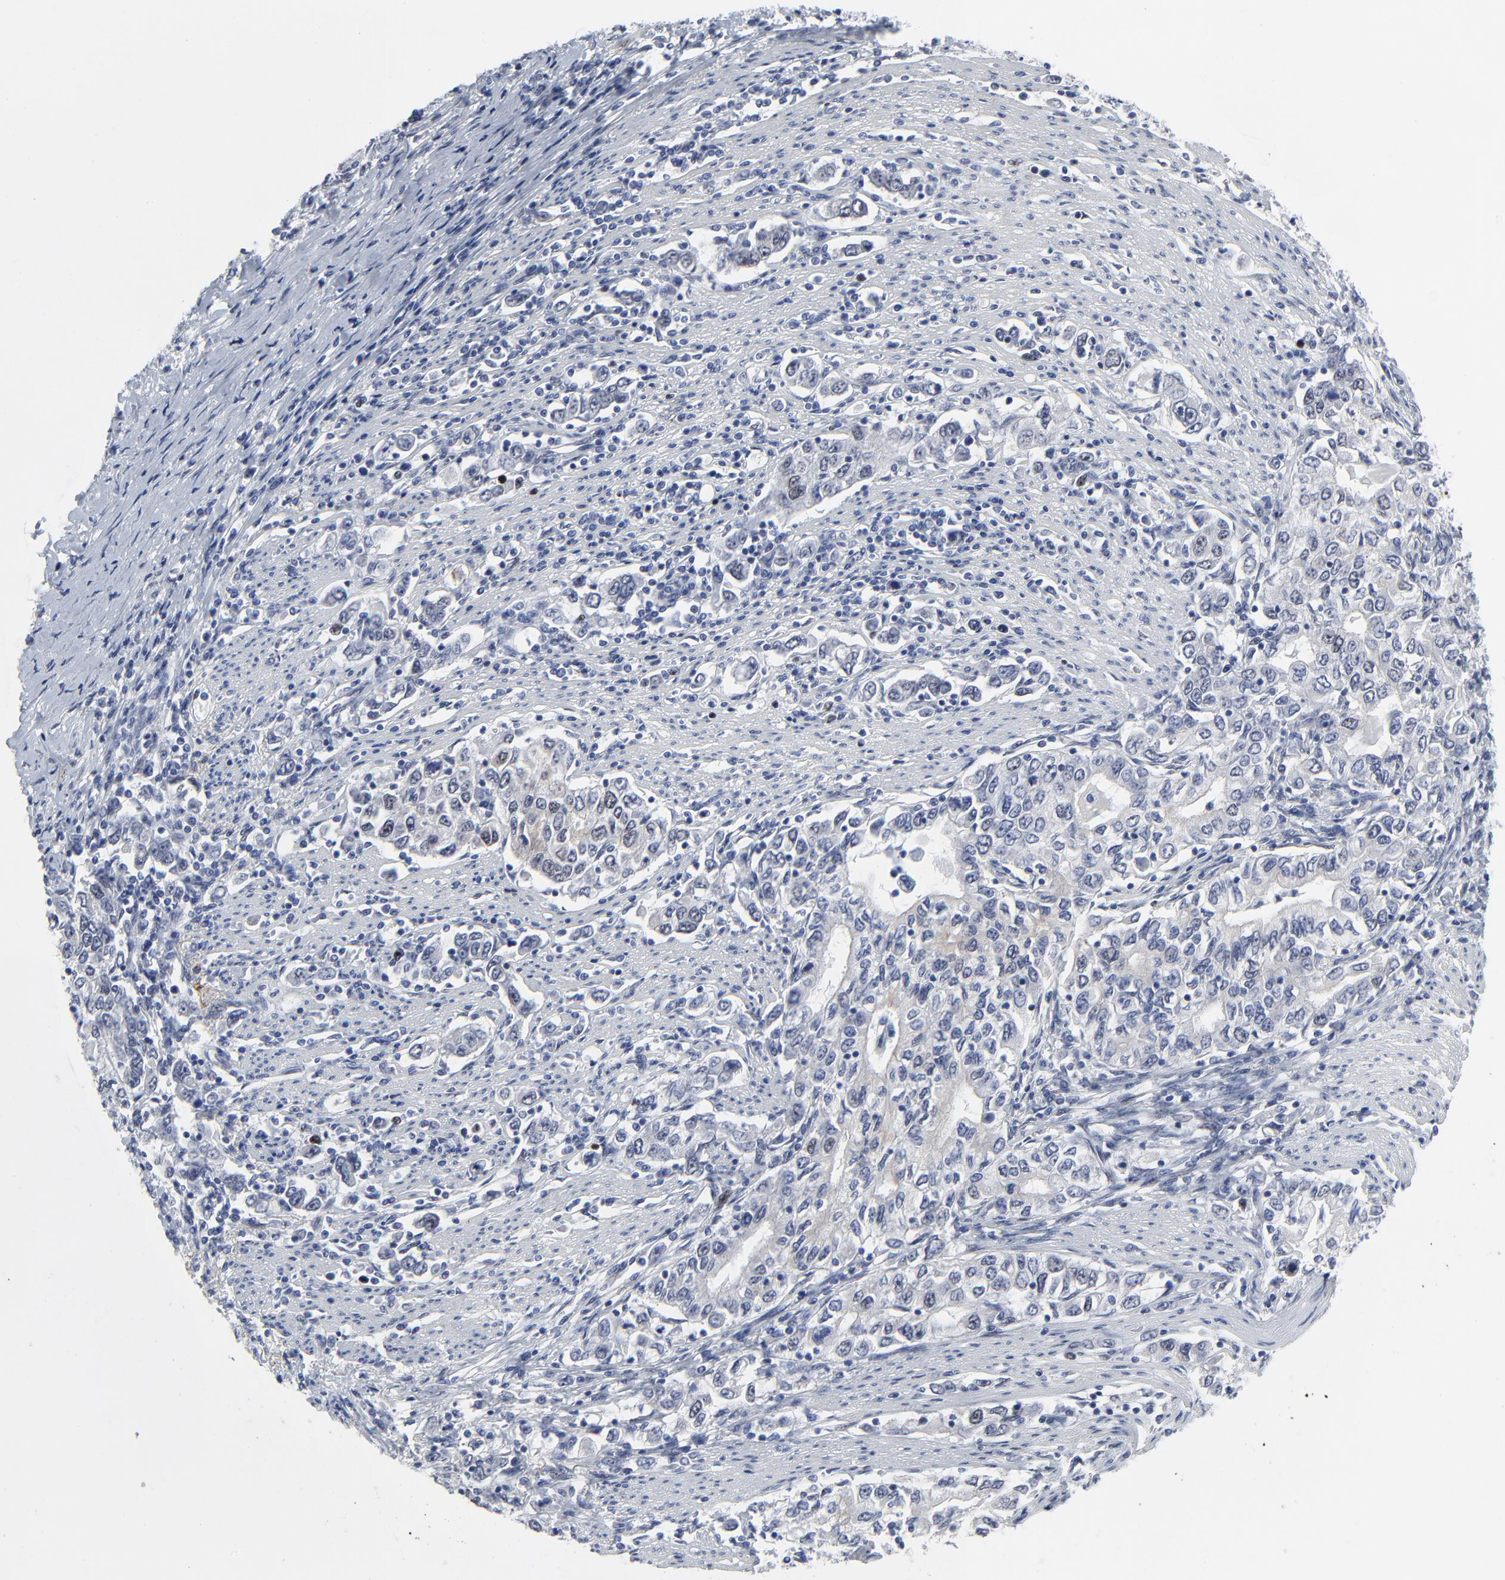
{"staining": {"intensity": "weak", "quantity": "<25%", "location": "nuclear"}, "tissue": "stomach cancer", "cell_type": "Tumor cells", "image_type": "cancer", "snomed": [{"axis": "morphology", "description": "Adenocarcinoma, NOS"}, {"axis": "topography", "description": "Stomach, lower"}], "caption": "Immunohistochemistry (IHC) histopathology image of human adenocarcinoma (stomach) stained for a protein (brown), which reveals no staining in tumor cells.", "gene": "ZNF589", "patient": {"sex": "female", "age": 72}}